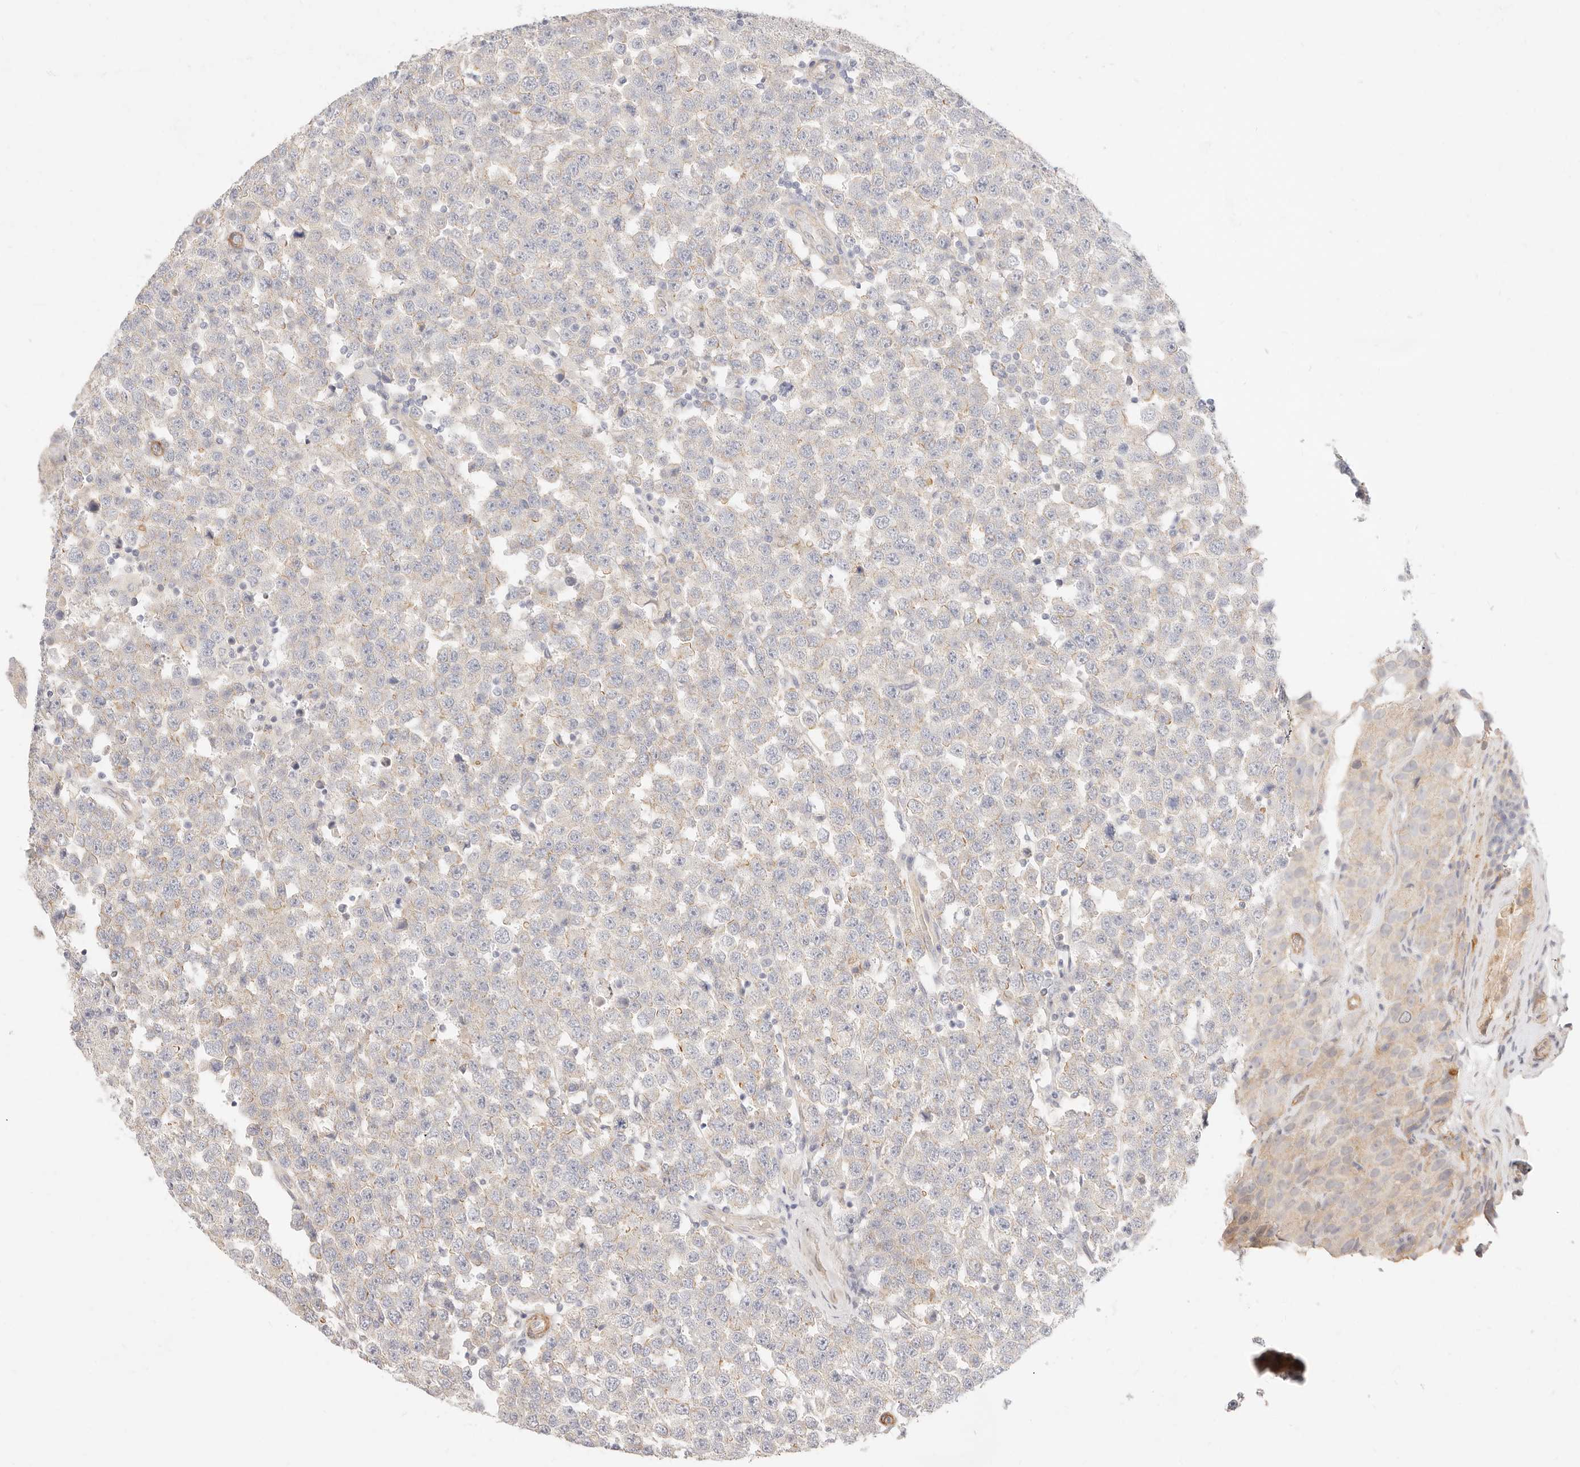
{"staining": {"intensity": "weak", "quantity": "<25%", "location": "cytoplasmic/membranous"}, "tissue": "testis cancer", "cell_type": "Tumor cells", "image_type": "cancer", "snomed": [{"axis": "morphology", "description": "Seminoma, NOS"}, {"axis": "topography", "description": "Testis"}], "caption": "Micrograph shows no protein expression in tumor cells of testis seminoma tissue. (Stains: DAB IHC with hematoxylin counter stain, Microscopy: brightfield microscopy at high magnification).", "gene": "UBXN10", "patient": {"sex": "male", "age": 28}}